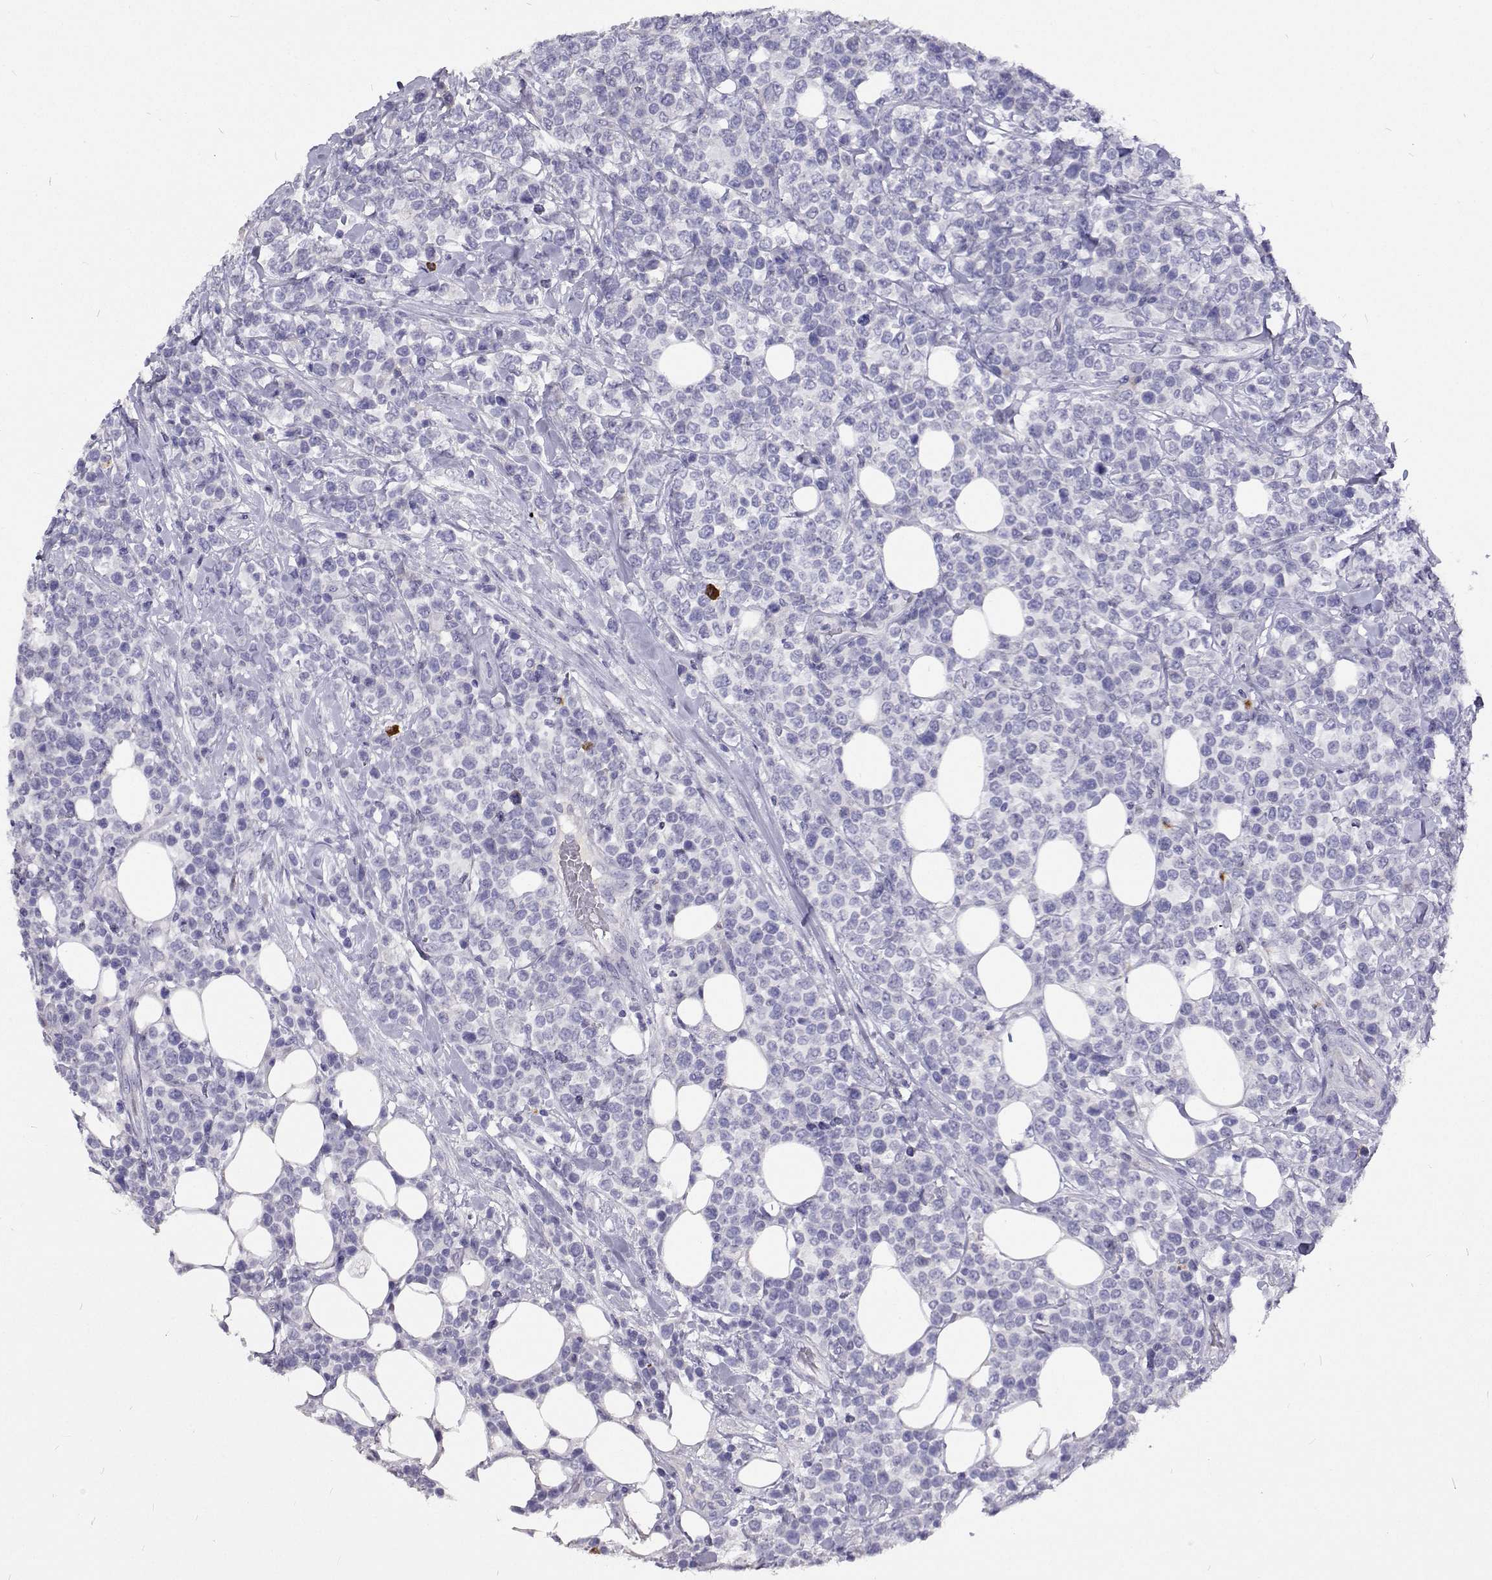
{"staining": {"intensity": "negative", "quantity": "none", "location": "none"}, "tissue": "lymphoma", "cell_type": "Tumor cells", "image_type": "cancer", "snomed": [{"axis": "morphology", "description": "Malignant lymphoma, non-Hodgkin's type, High grade"}, {"axis": "topography", "description": "Soft tissue"}], "caption": "Immunohistochemistry image of high-grade malignant lymphoma, non-Hodgkin's type stained for a protein (brown), which shows no positivity in tumor cells. (Stains: DAB (3,3'-diaminobenzidine) IHC with hematoxylin counter stain, Microscopy: brightfield microscopy at high magnification).", "gene": "CFAP44", "patient": {"sex": "female", "age": 56}}